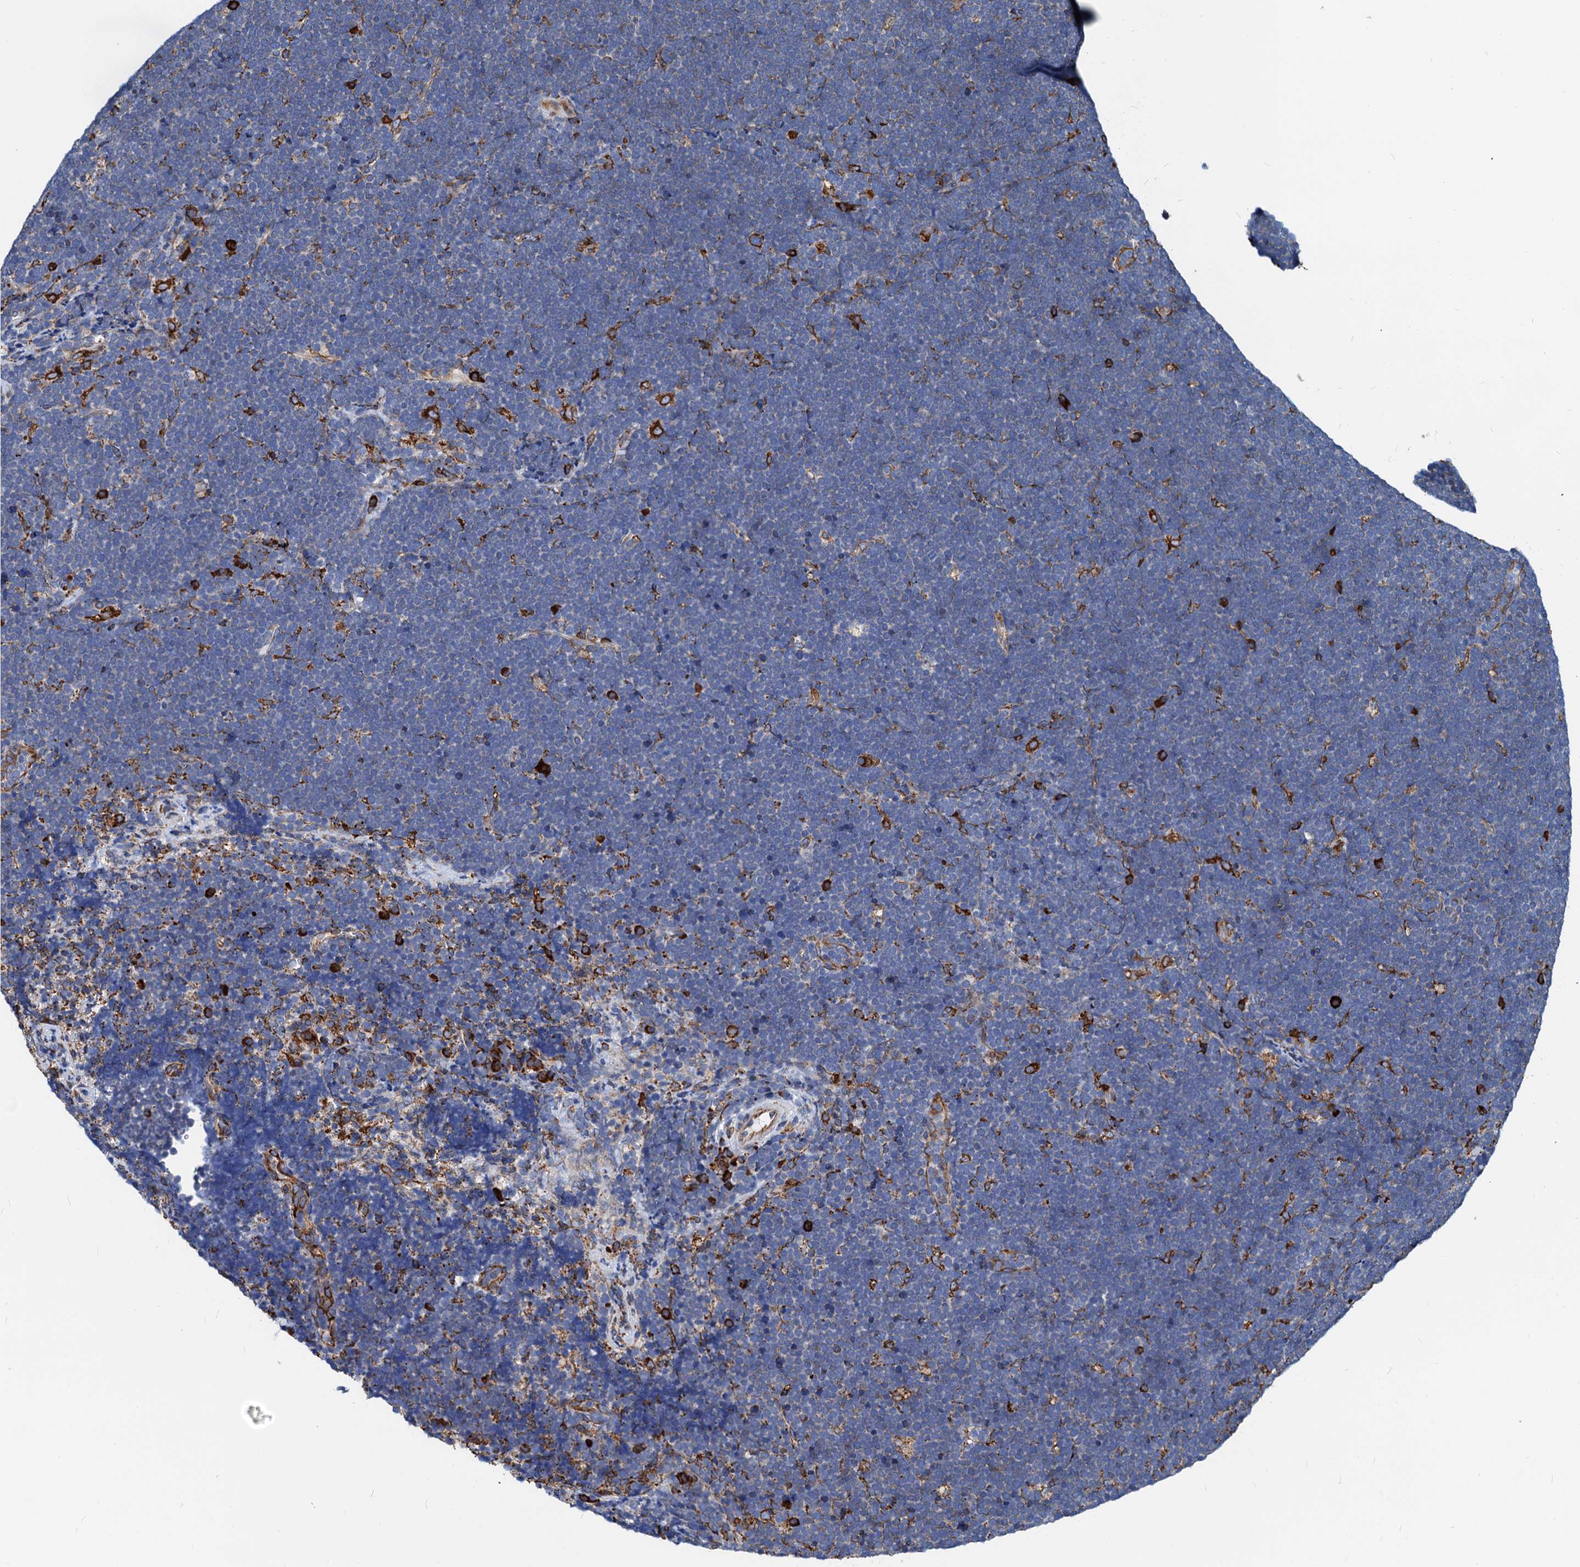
{"staining": {"intensity": "negative", "quantity": "none", "location": "none"}, "tissue": "lymphoma", "cell_type": "Tumor cells", "image_type": "cancer", "snomed": [{"axis": "morphology", "description": "Malignant lymphoma, non-Hodgkin's type, High grade"}, {"axis": "topography", "description": "Lymph node"}], "caption": "This is an immunohistochemistry photomicrograph of human lymphoma. There is no positivity in tumor cells.", "gene": "HSPA5", "patient": {"sex": "male", "age": 13}}